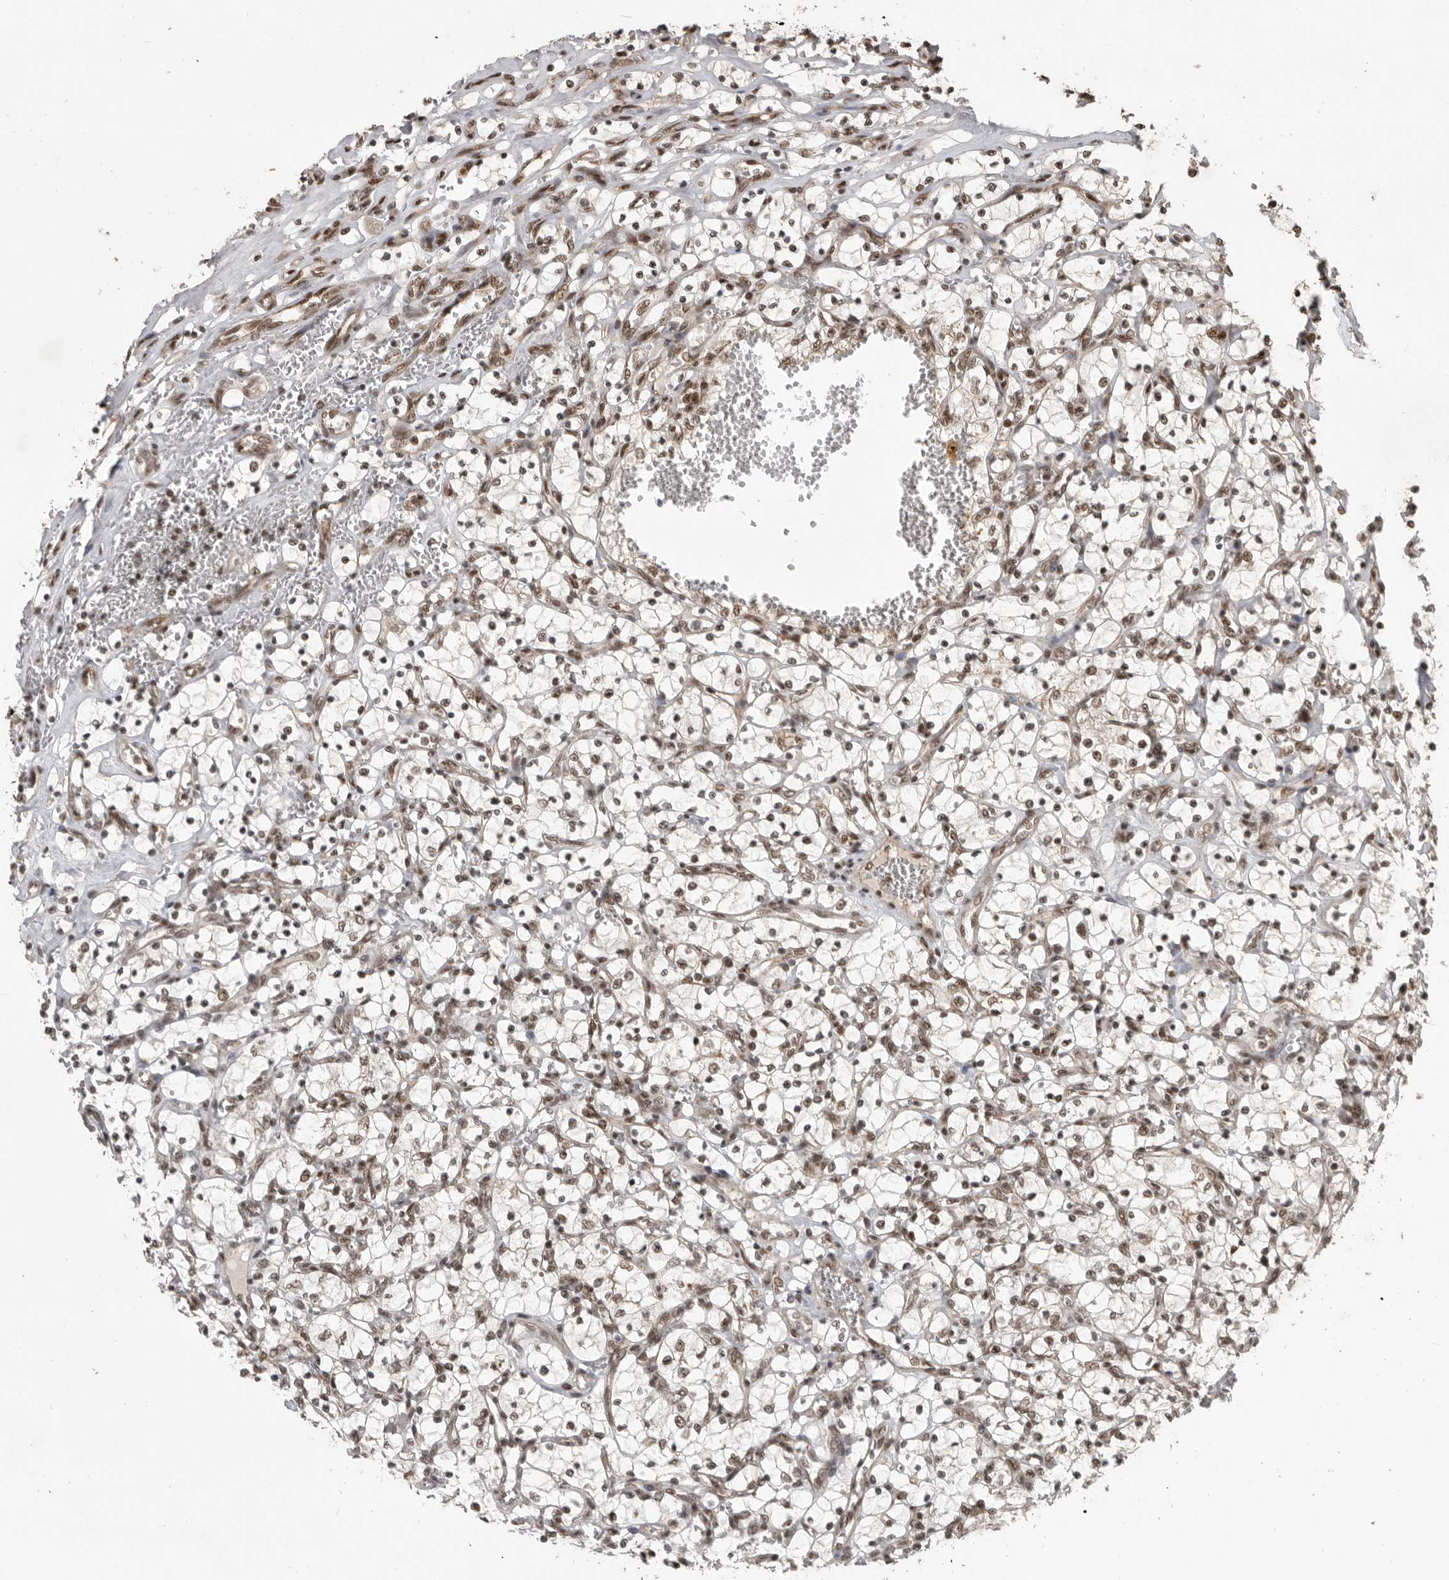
{"staining": {"intensity": "moderate", "quantity": ">75%", "location": "nuclear"}, "tissue": "renal cancer", "cell_type": "Tumor cells", "image_type": "cancer", "snomed": [{"axis": "morphology", "description": "Adenocarcinoma, NOS"}, {"axis": "topography", "description": "Kidney"}], "caption": "Human renal cancer stained with a brown dye exhibits moderate nuclear positive positivity in approximately >75% of tumor cells.", "gene": "CBLL1", "patient": {"sex": "female", "age": 69}}